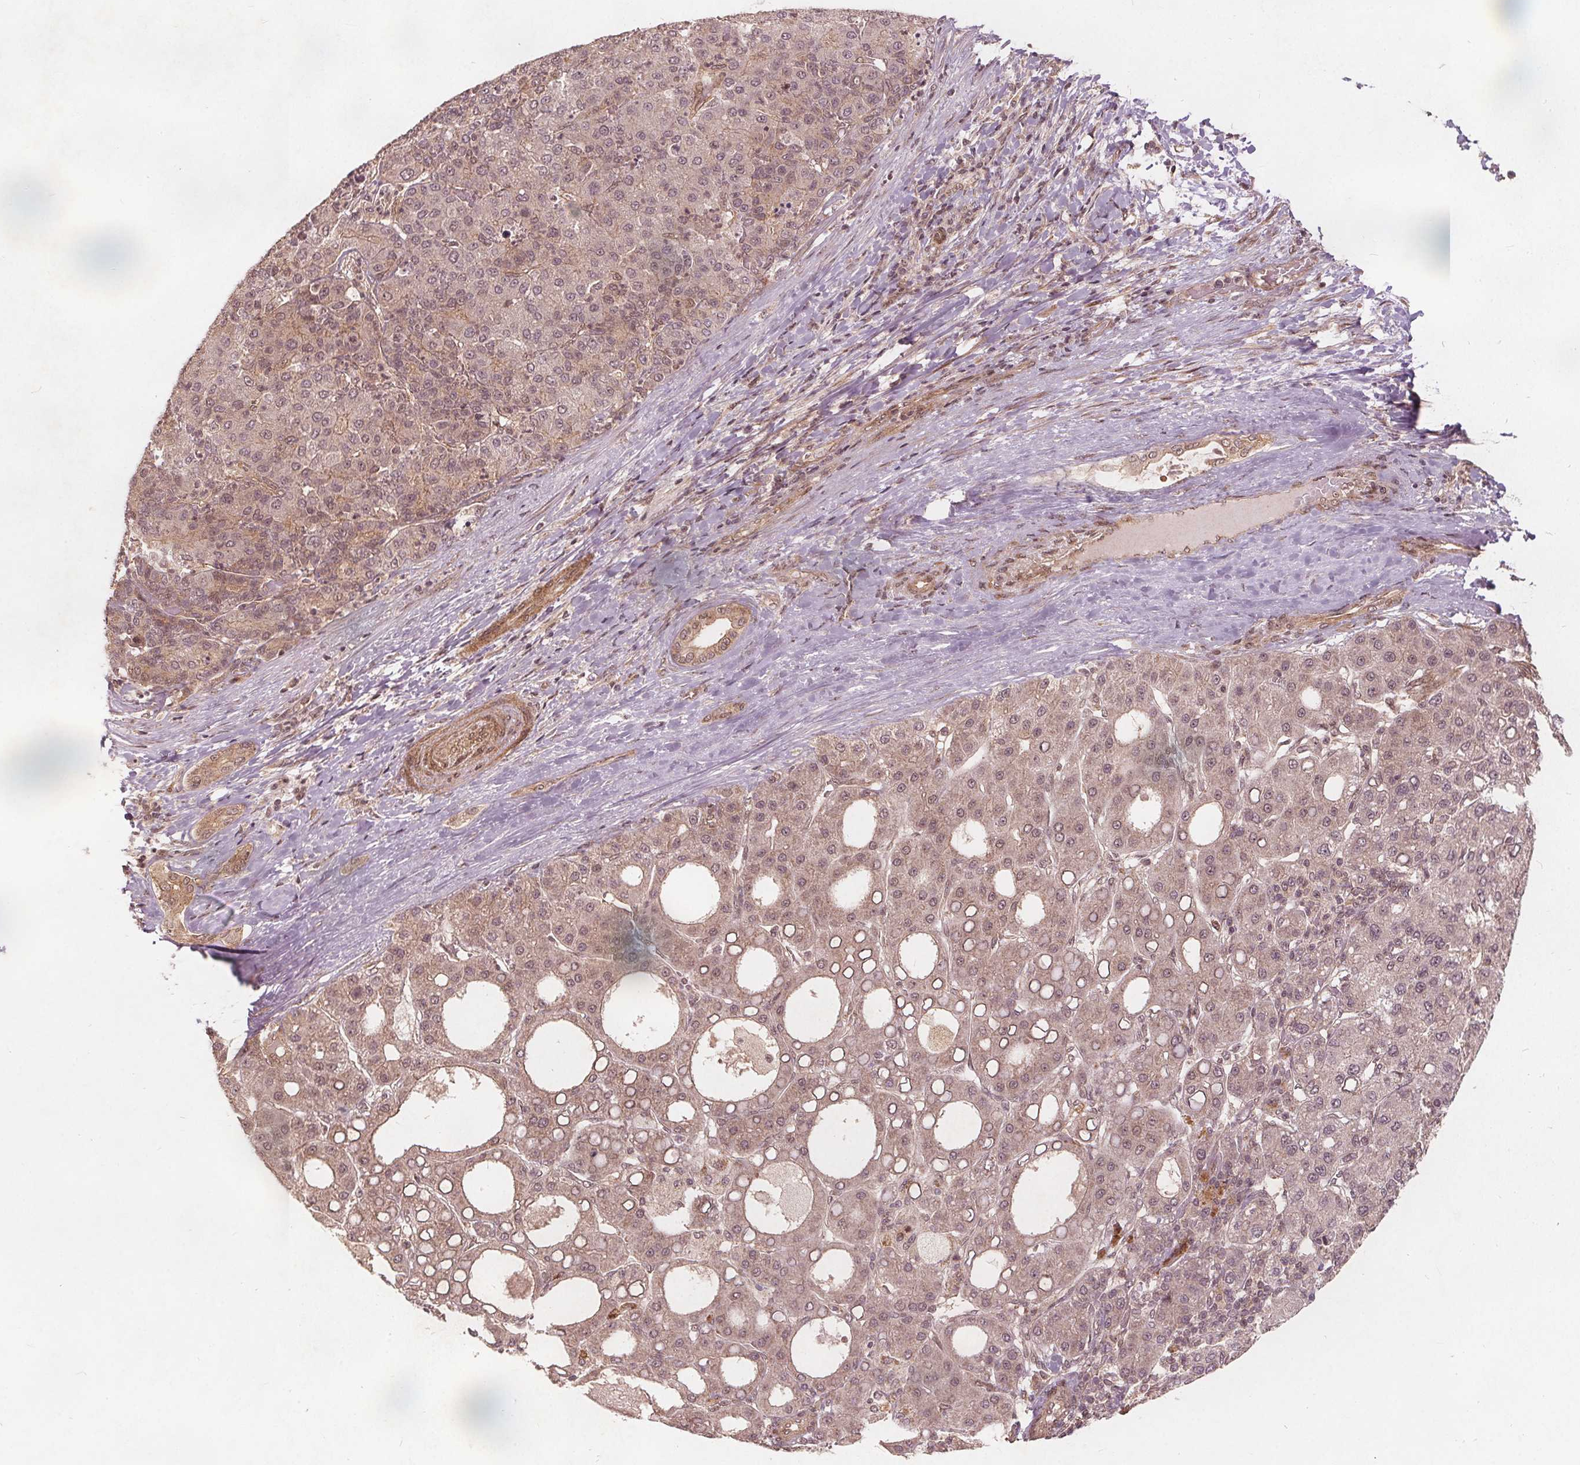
{"staining": {"intensity": "weak", "quantity": "25%-75%", "location": "nuclear"}, "tissue": "liver cancer", "cell_type": "Tumor cells", "image_type": "cancer", "snomed": [{"axis": "morphology", "description": "Carcinoma, Hepatocellular, NOS"}, {"axis": "topography", "description": "Liver"}], "caption": "Liver cancer was stained to show a protein in brown. There is low levels of weak nuclear positivity in about 25%-75% of tumor cells.", "gene": "PPP1CB", "patient": {"sex": "male", "age": 65}}